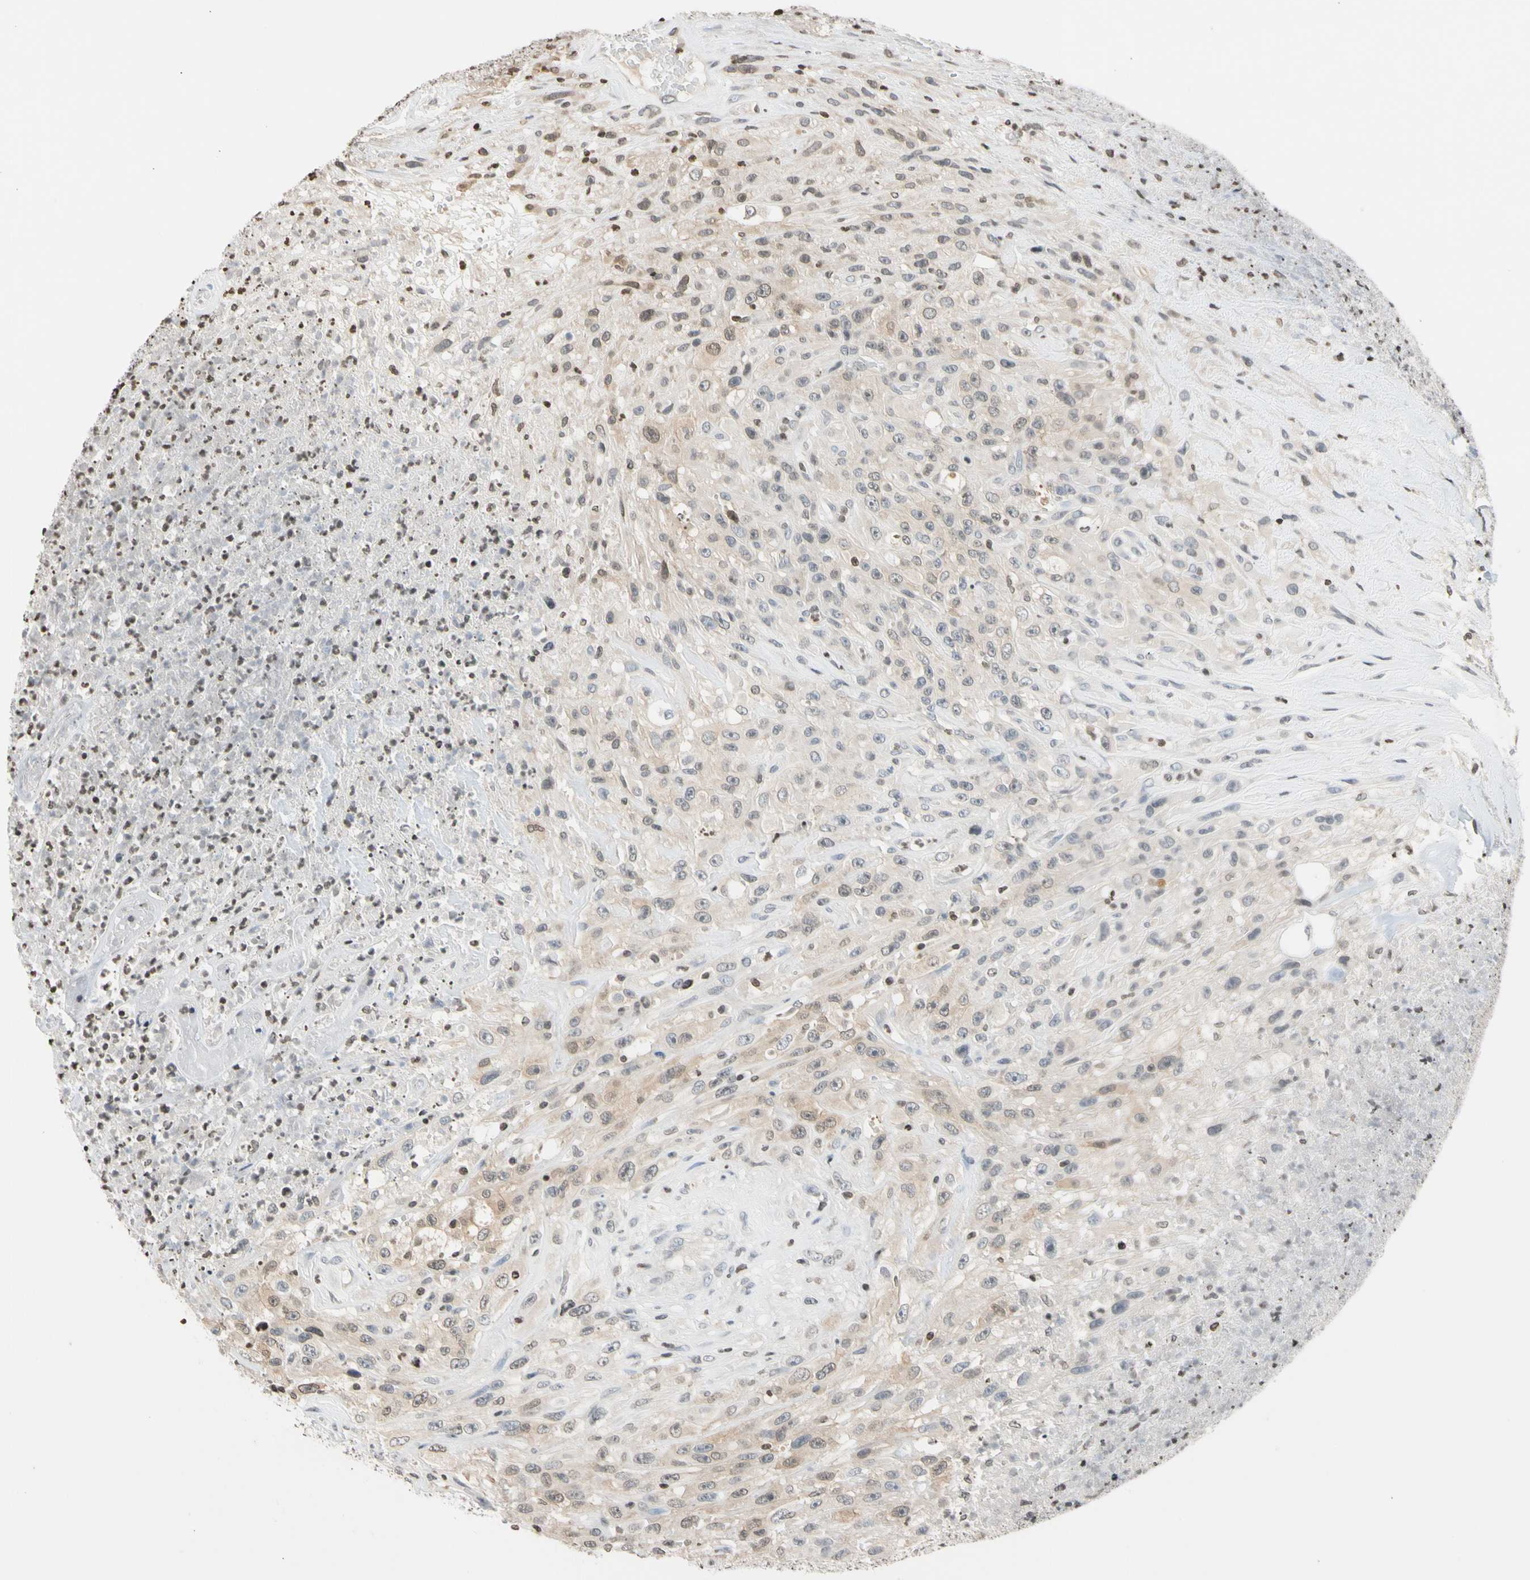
{"staining": {"intensity": "negative", "quantity": "none", "location": "none"}, "tissue": "urothelial cancer", "cell_type": "Tumor cells", "image_type": "cancer", "snomed": [{"axis": "morphology", "description": "Urothelial carcinoma, High grade"}, {"axis": "topography", "description": "Urinary bladder"}], "caption": "A histopathology image of urothelial cancer stained for a protein shows no brown staining in tumor cells.", "gene": "GPX4", "patient": {"sex": "male", "age": 66}}